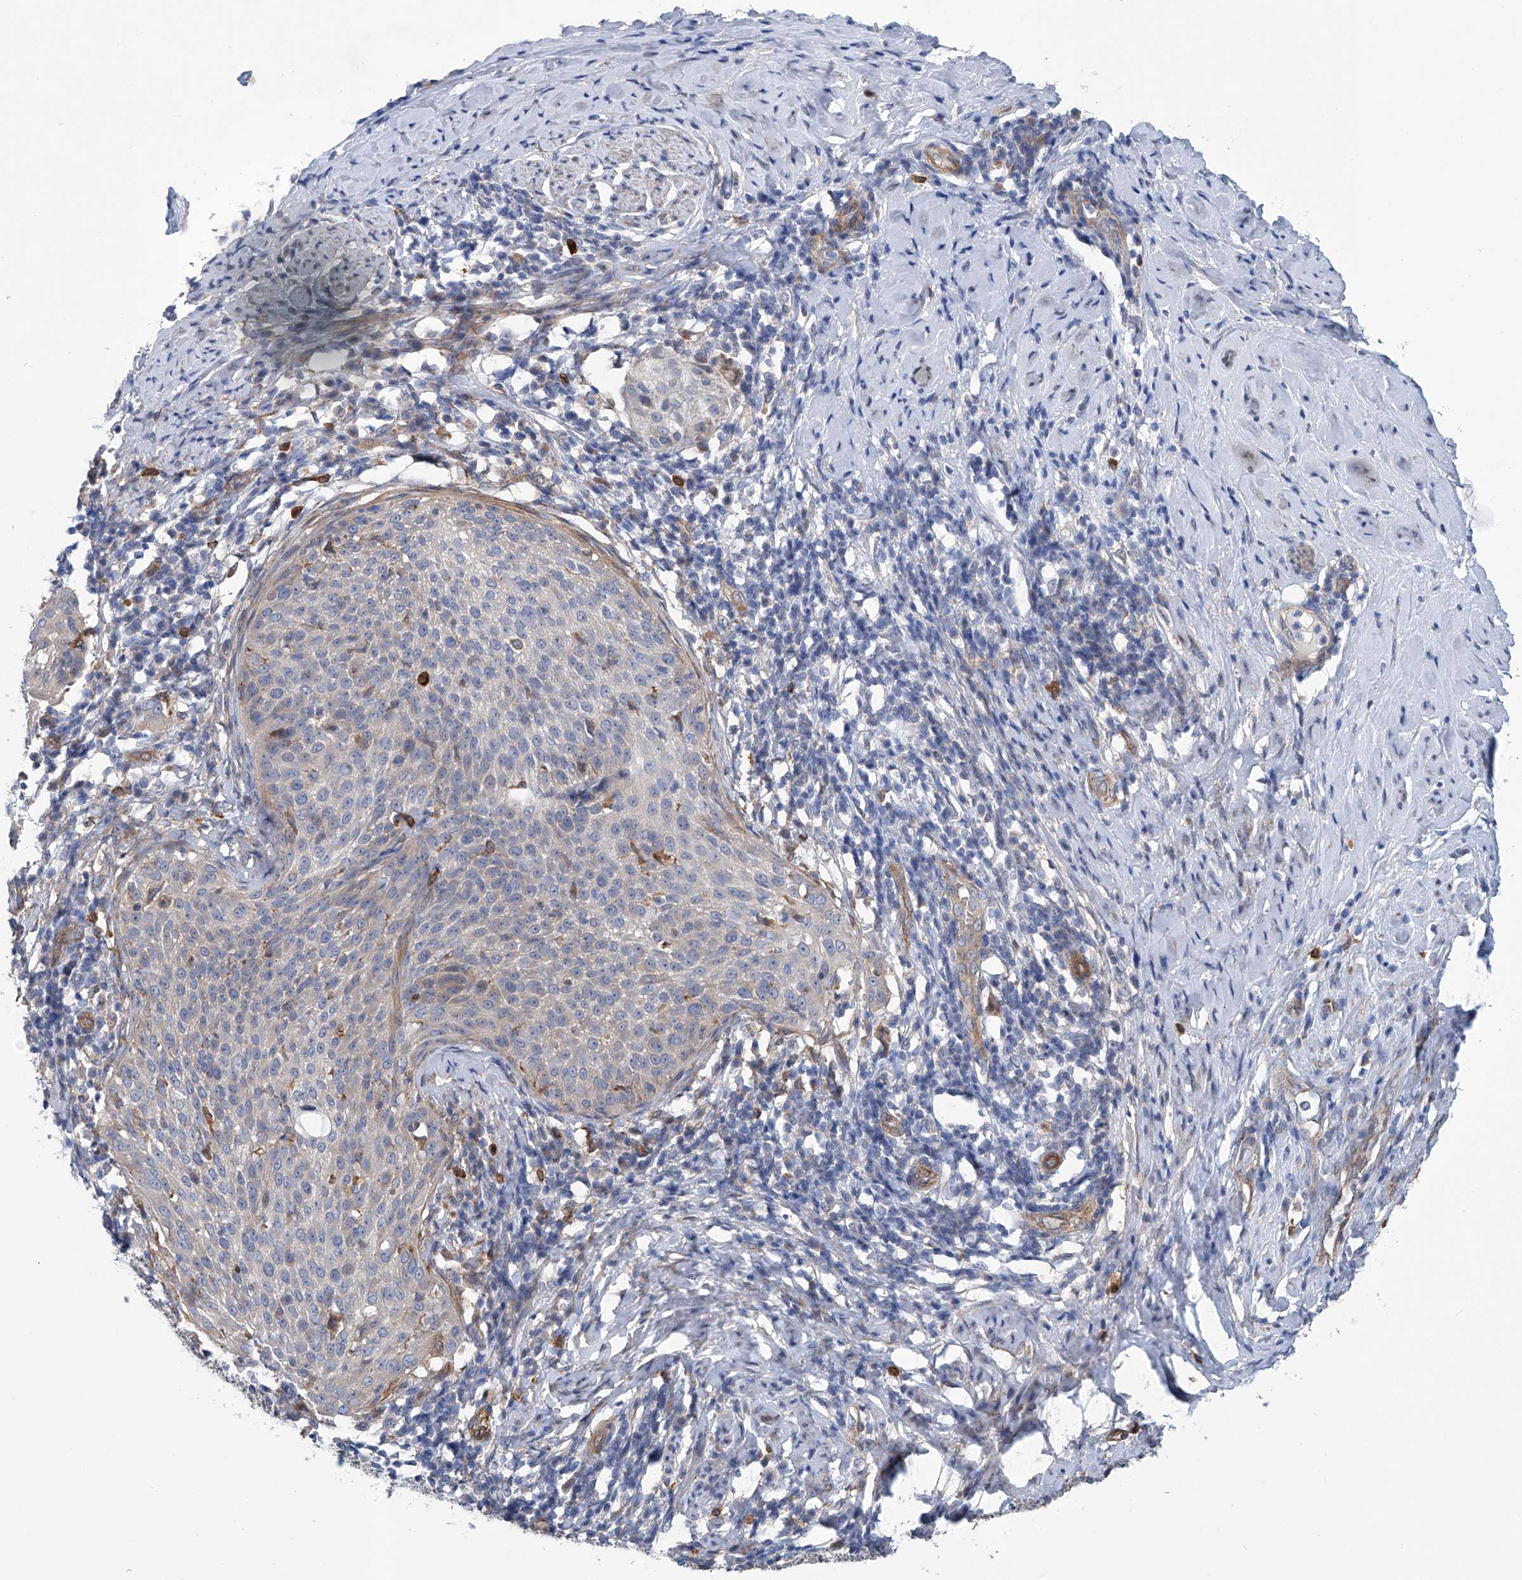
{"staining": {"intensity": "negative", "quantity": "none", "location": "none"}, "tissue": "cervical cancer", "cell_type": "Tumor cells", "image_type": "cancer", "snomed": [{"axis": "morphology", "description": "Squamous cell carcinoma, NOS"}, {"axis": "topography", "description": "Cervix"}], "caption": "Immunohistochemical staining of human squamous cell carcinoma (cervical) displays no significant staining in tumor cells. (Stains: DAB immunohistochemistry with hematoxylin counter stain, Microscopy: brightfield microscopy at high magnification).", "gene": "TNN", "patient": {"sex": "female", "age": 51}}